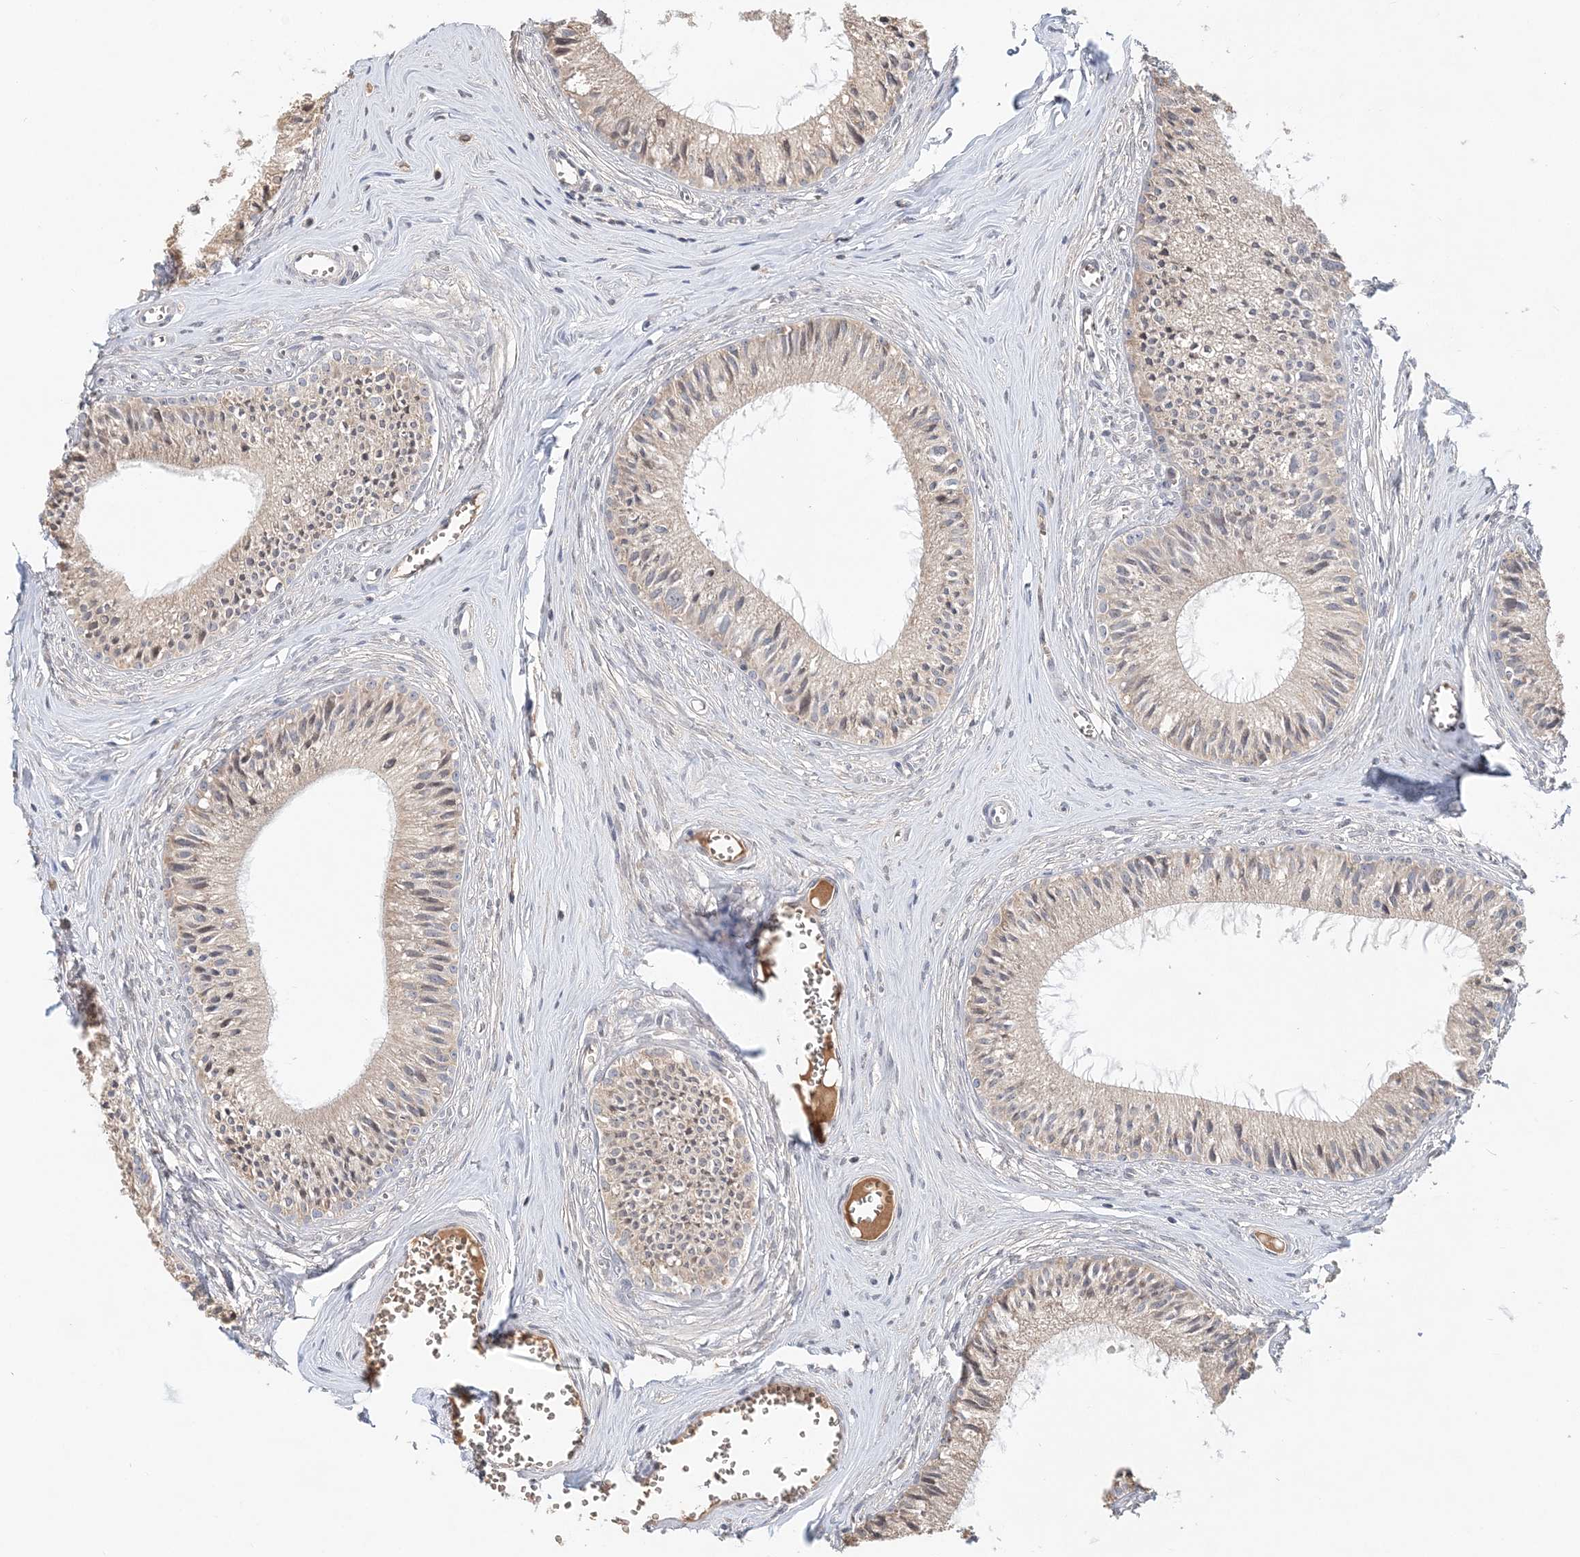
{"staining": {"intensity": "weak", "quantity": "25%-75%", "location": "cytoplasmic/membranous"}, "tissue": "epididymis", "cell_type": "Glandular cells", "image_type": "normal", "snomed": [{"axis": "morphology", "description": "Normal tissue, NOS"}, {"axis": "topography", "description": "Epididymis"}], "caption": "Protein positivity by IHC exhibits weak cytoplasmic/membranous staining in about 25%-75% of glandular cells in benign epididymis. Nuclei are stained in blue.", "gene": "SYCP3", "patient": {"sex": "male", "age": 36}}